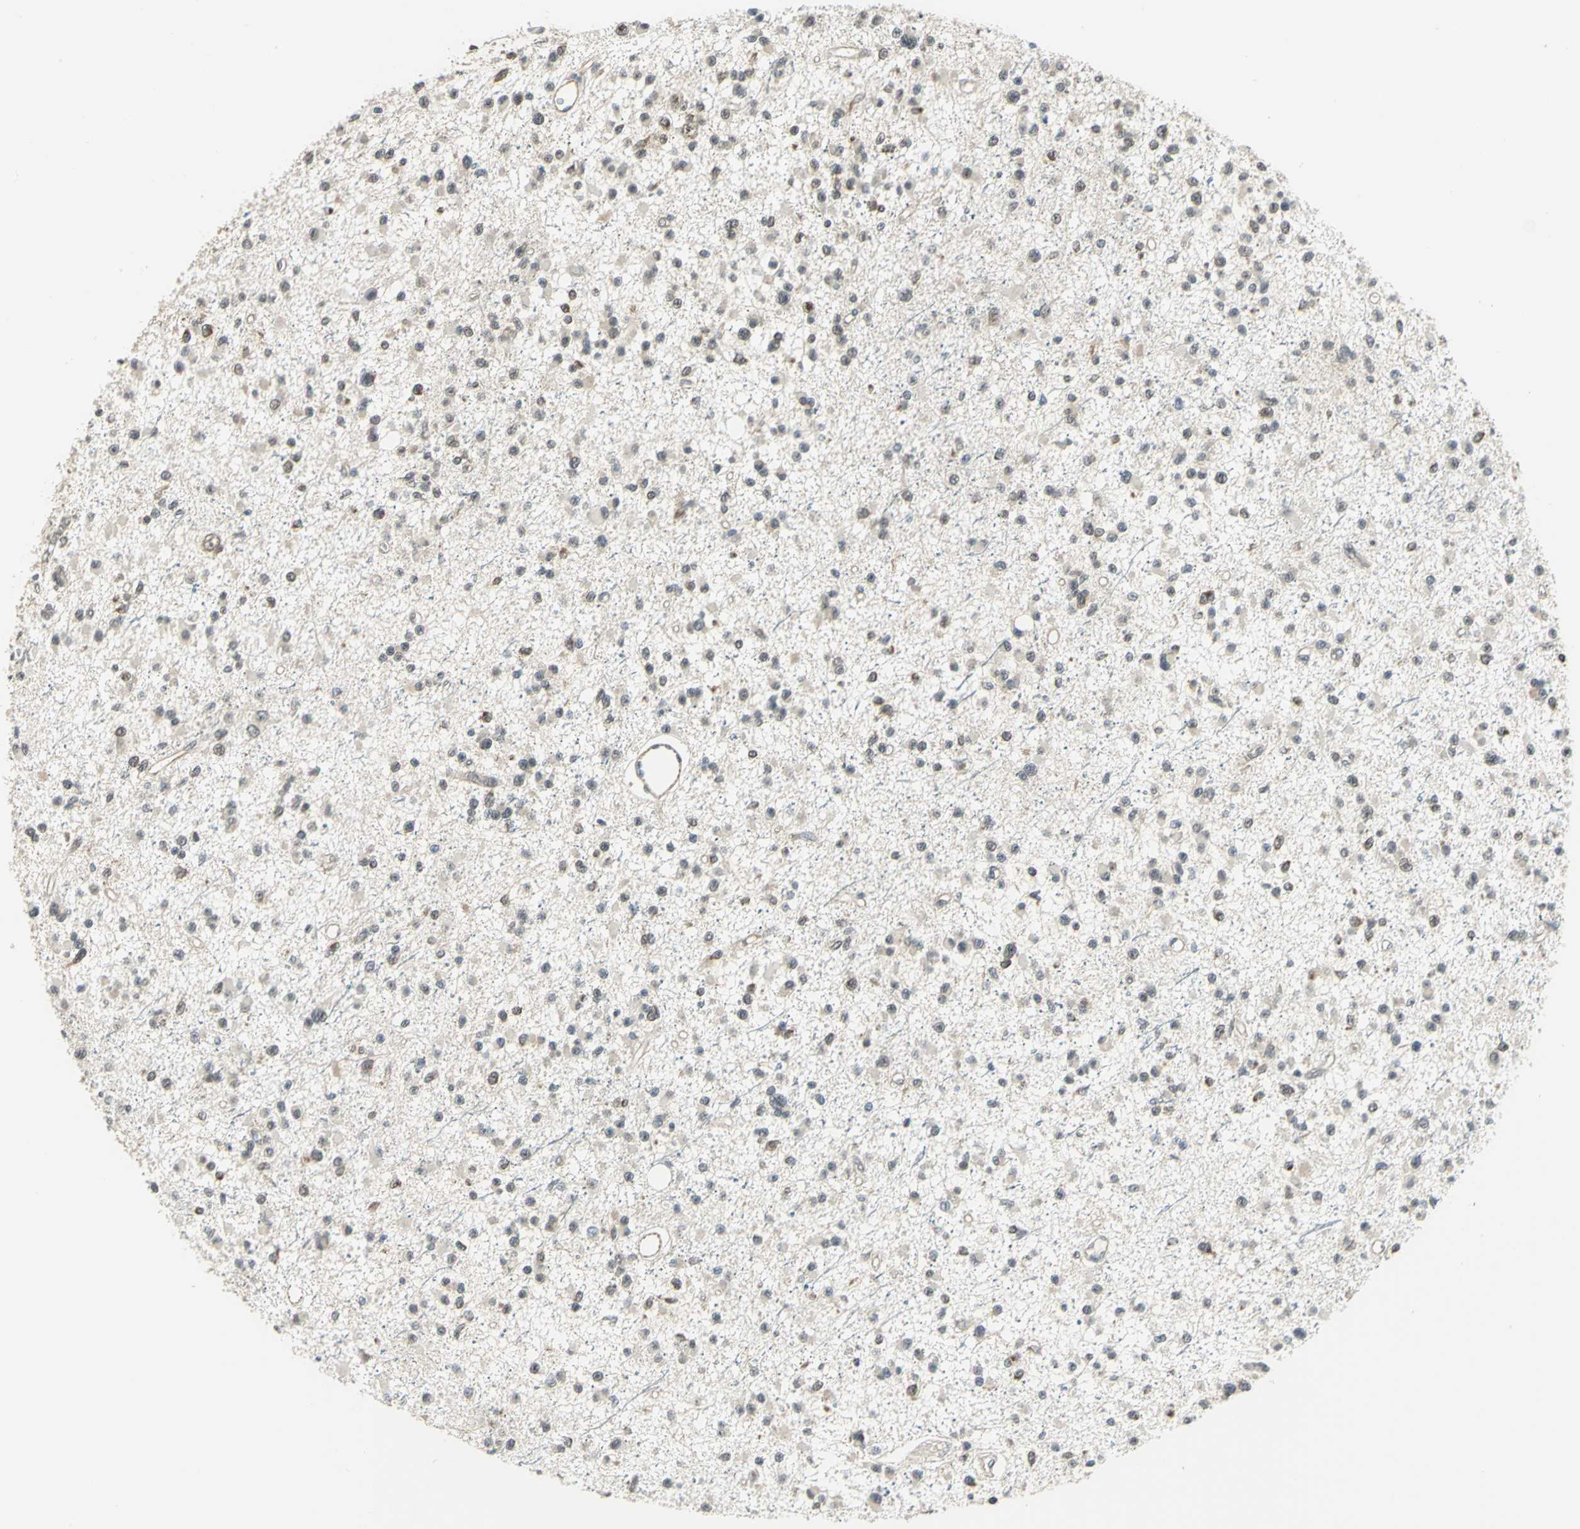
{"staining": {"intensity": "weak", "quantity": "25%-75%", "location": "cytoplasmic/membranous,nuclear"}, "tissue": "glioma", "cell_type": "Tumor cells", "image_type": "cancer", "snomed": [{"axis": "morphology", "description": "Glioma, malignant, Low grade"}, {"axis": "topography", "description": "Brain"}], "caption": "High-power microscopy captured an immunohistochemistry micrograph of malignant glioma (low-grade), revealing weak cytoplasmic/membranous and nuclear expression in approximately 25%-75% of tumor cells.", "gene": "PLAGL2", "patient": {"sex": "female", "age": 22}}